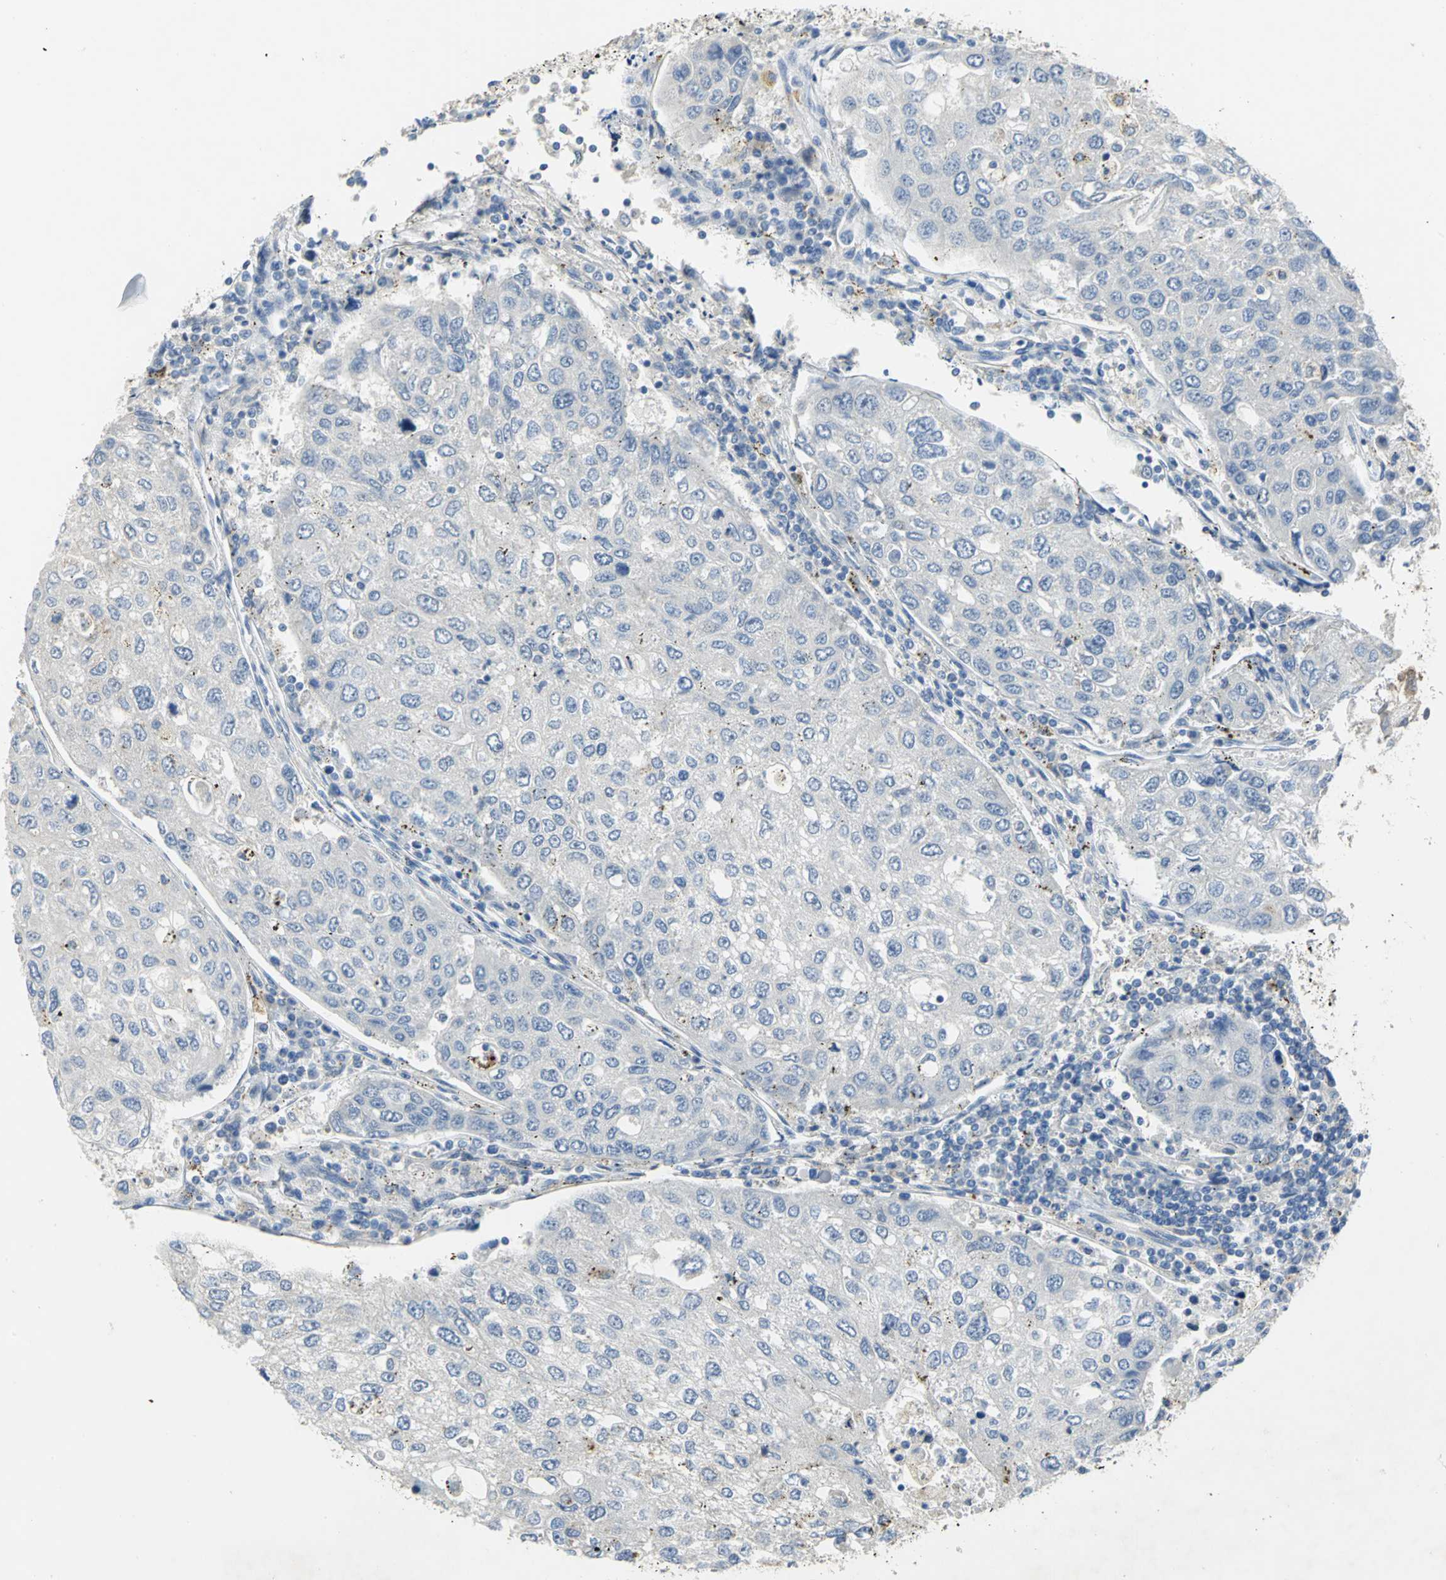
{"staining": {"intensity": "negative", "quantity": "none", "location": "none"}, "tissue": "urothelial cancer", "cell_type": "Tumor cells", "image_type": "cancer", "snomed": [{"axis": "morphology", "description": "Urothelial carcinoma, High grade"}, {"axis": "topography", "description": "Lymph node"}, {"axis": "topography", "description": "Urinary bladder"}], "caption": "The image displays no significant expression in tumor cells of urothelial cancer.", "gene": "IL17RB", "patient": {"sex": "male", "age": 51}}